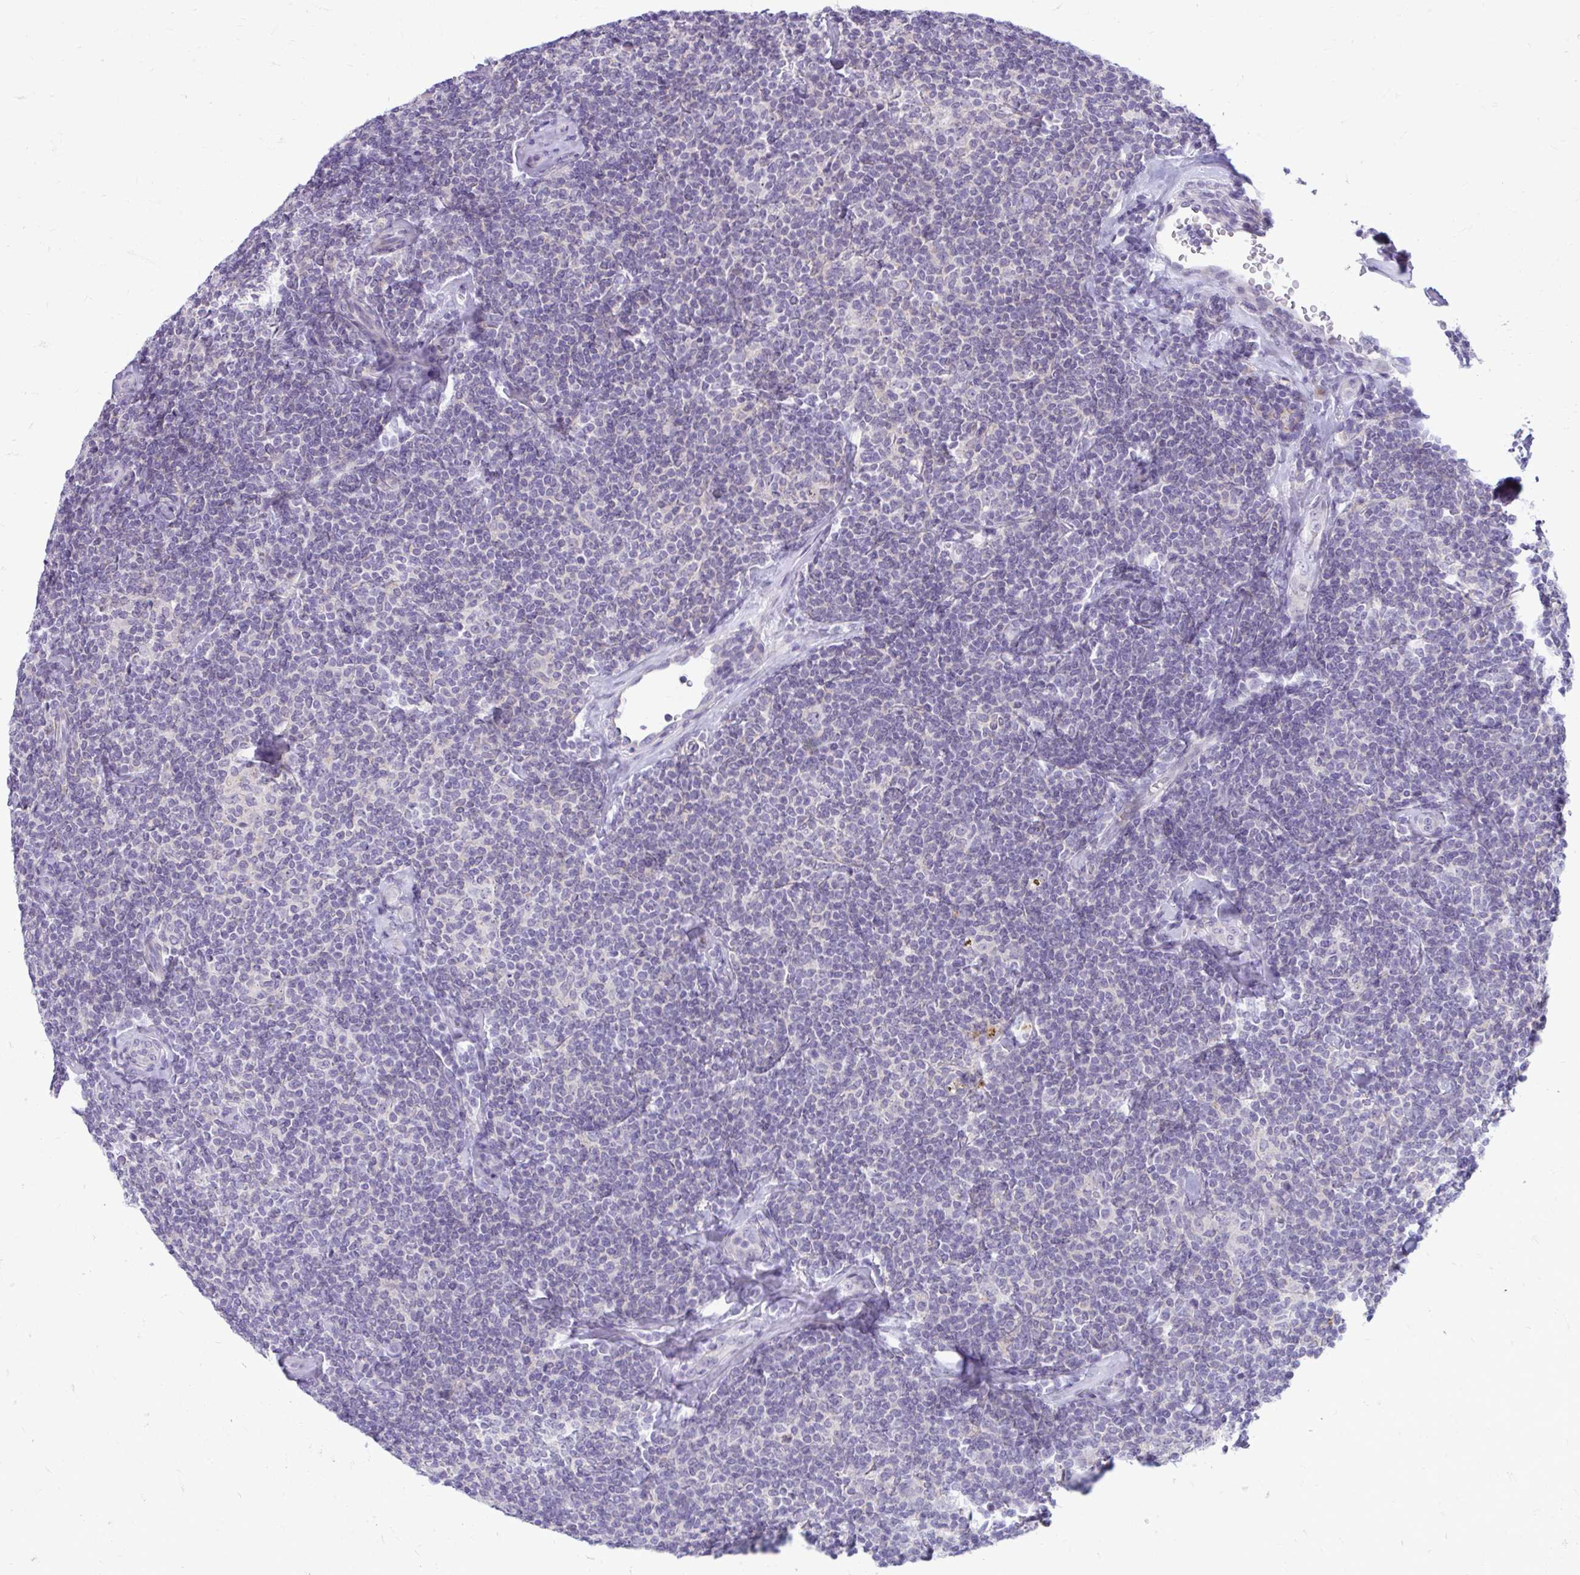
{"staining": {"intensity": "negative", "quantity": "none", "location": "none"}, "tissue": "lymphoma", "cell_type": "Tumor cells", "image_type": "cancer", "snomed": [{"axis": "morphology", "description": "Malignant lymphoma, non-Hodgkin's type, Low grade"}, {"axis": "topography", "description": "Lymph node"}], "caption": "This is an immunohistochemistry image of human low-grade malignant lymphoma, non-Hodgkin's type. There is no positivity in tumor cells.", "gene": "CHIA", "patient": {"sex": "female", "age": 56}}